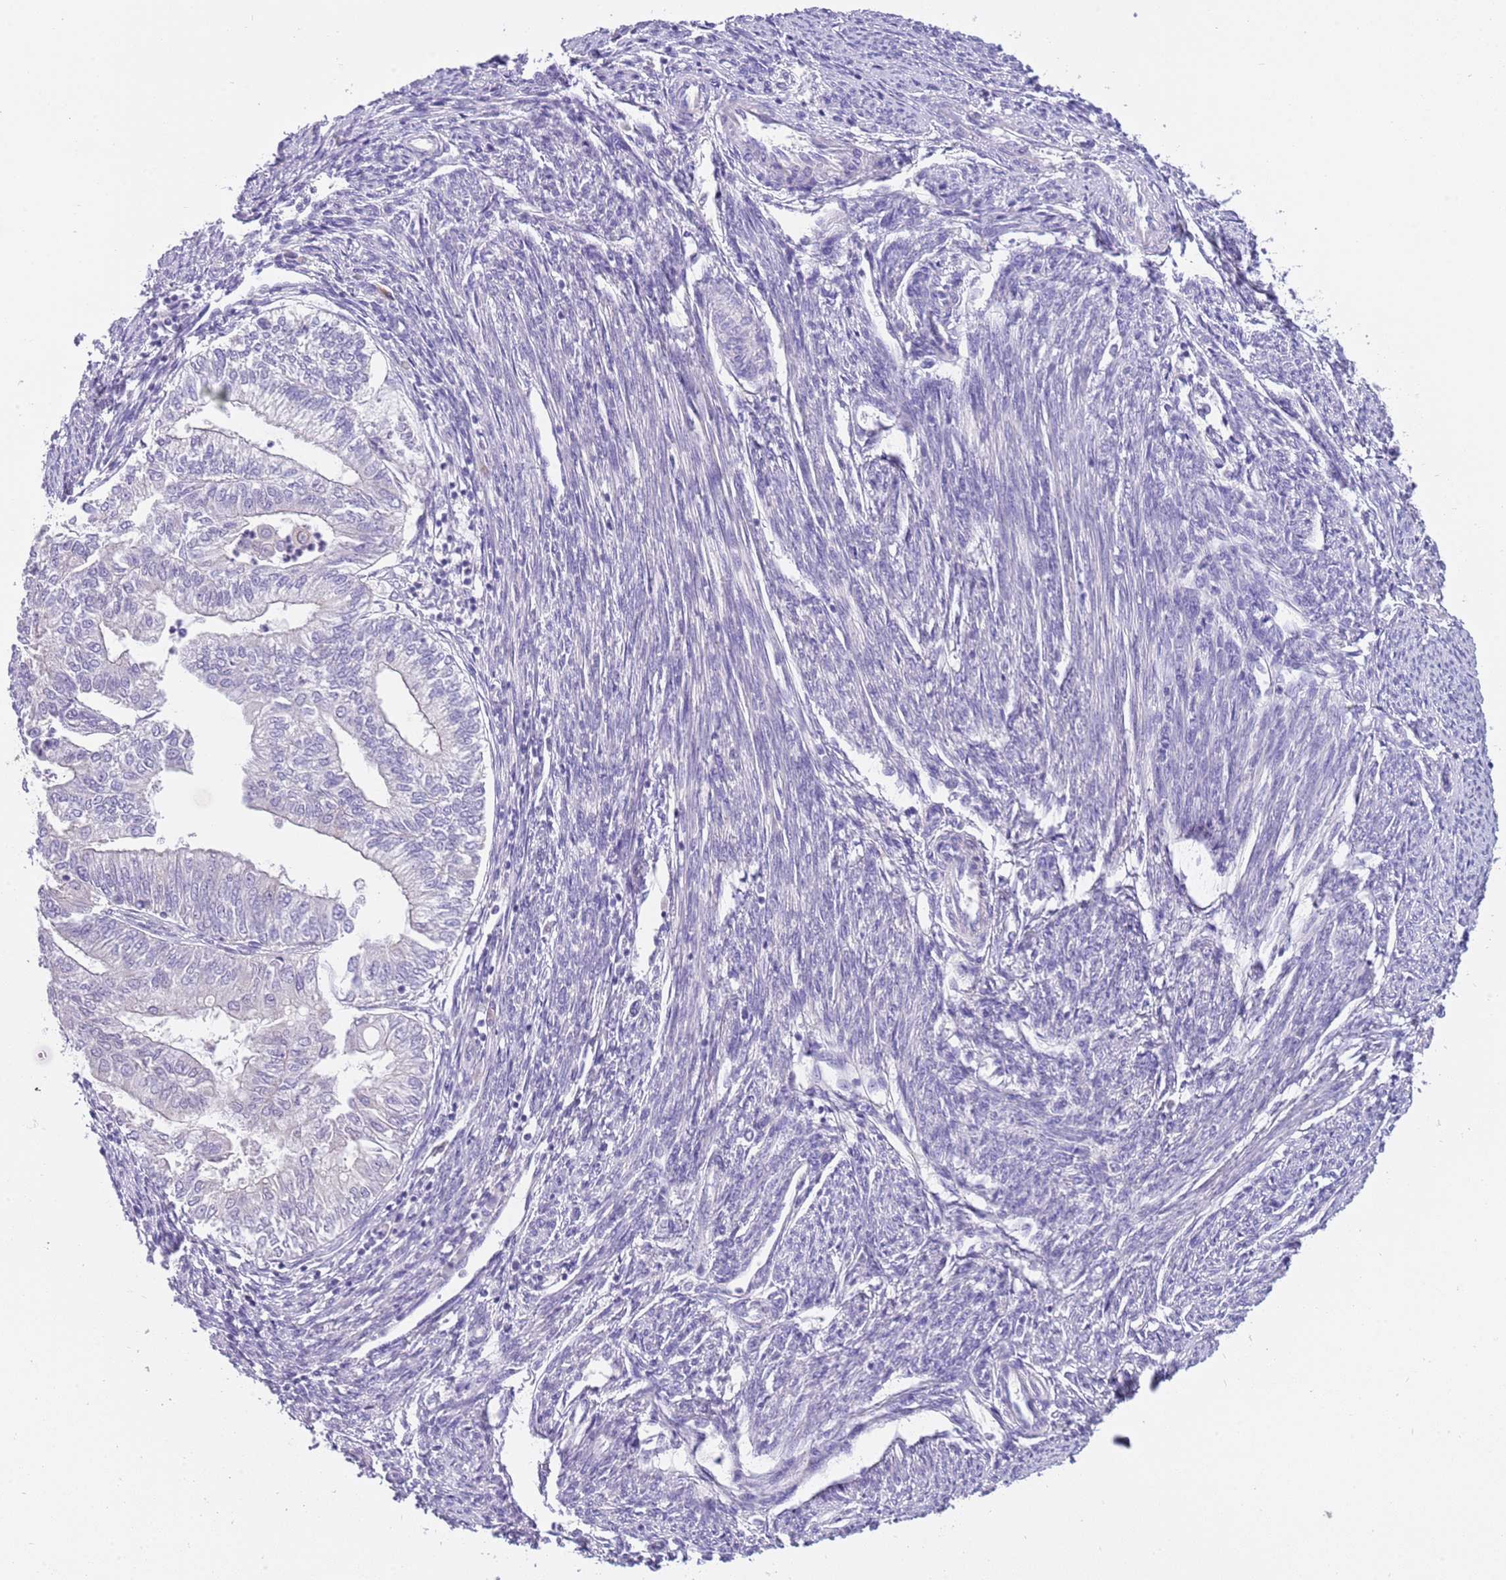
{"staining": {"intensity": "negative", "quantity": "none", "location": "none"}, "tissue": "smooth muscle", "cell_type": "Smooth muscle cells", "image_type": "normal", "snomed": [{"axis": "morphology", "description": "Normal tissue, NOS"}, {"axis": "topography", "description": "Smooth muscle"}, {"axis": "topography", "description": "Uterus"}], "caption": "Smooth muscle cells show no significant staining in unremarkable smooth muscle. The staining was performed using DAB to visualize the protein expression in brown, while the nuclei were stained in blue with hematoxylin (Magnification: 20x).", "gene": "CFAP73", "patient": {"sex": "female", "age": 59}}